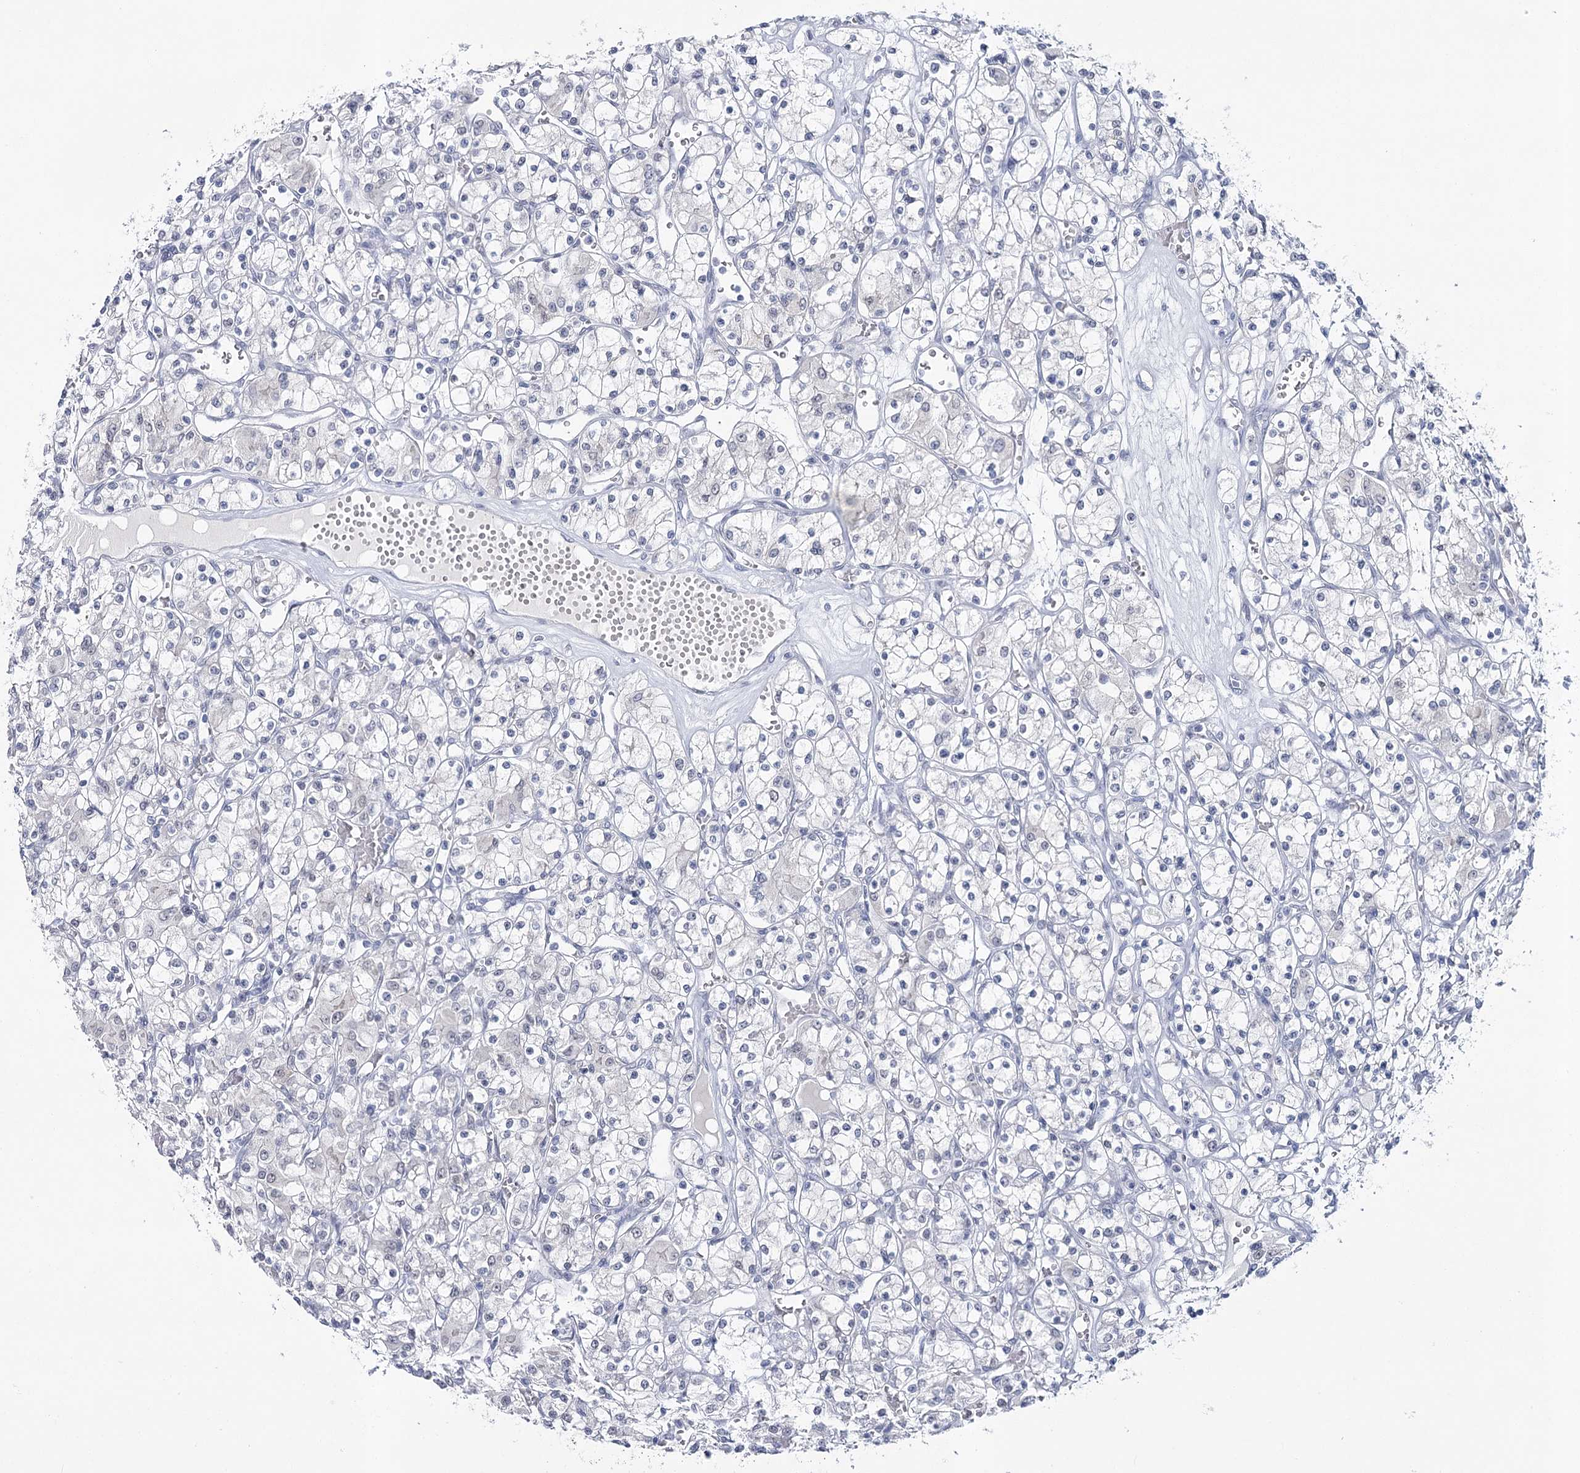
{"staining": {"intensity": "negative", "quantity": "none", "location": "none"}, "tissue": "renal cancer", "cell_type": "Tumor cells", "image_type": "cancer", "snomed": [{"axis": "morphology", "description": "Adenocarcinoma, NOS"}, {"axis": "topography", "description": "Kidney"}], "caption": "Immunohistochemical staining of renal cancer (adenocarcinoma) exhibits no significant expression in tumor cells.", "gene": "ZC3H8", "patient": {"sex": "female", "age": 59}}